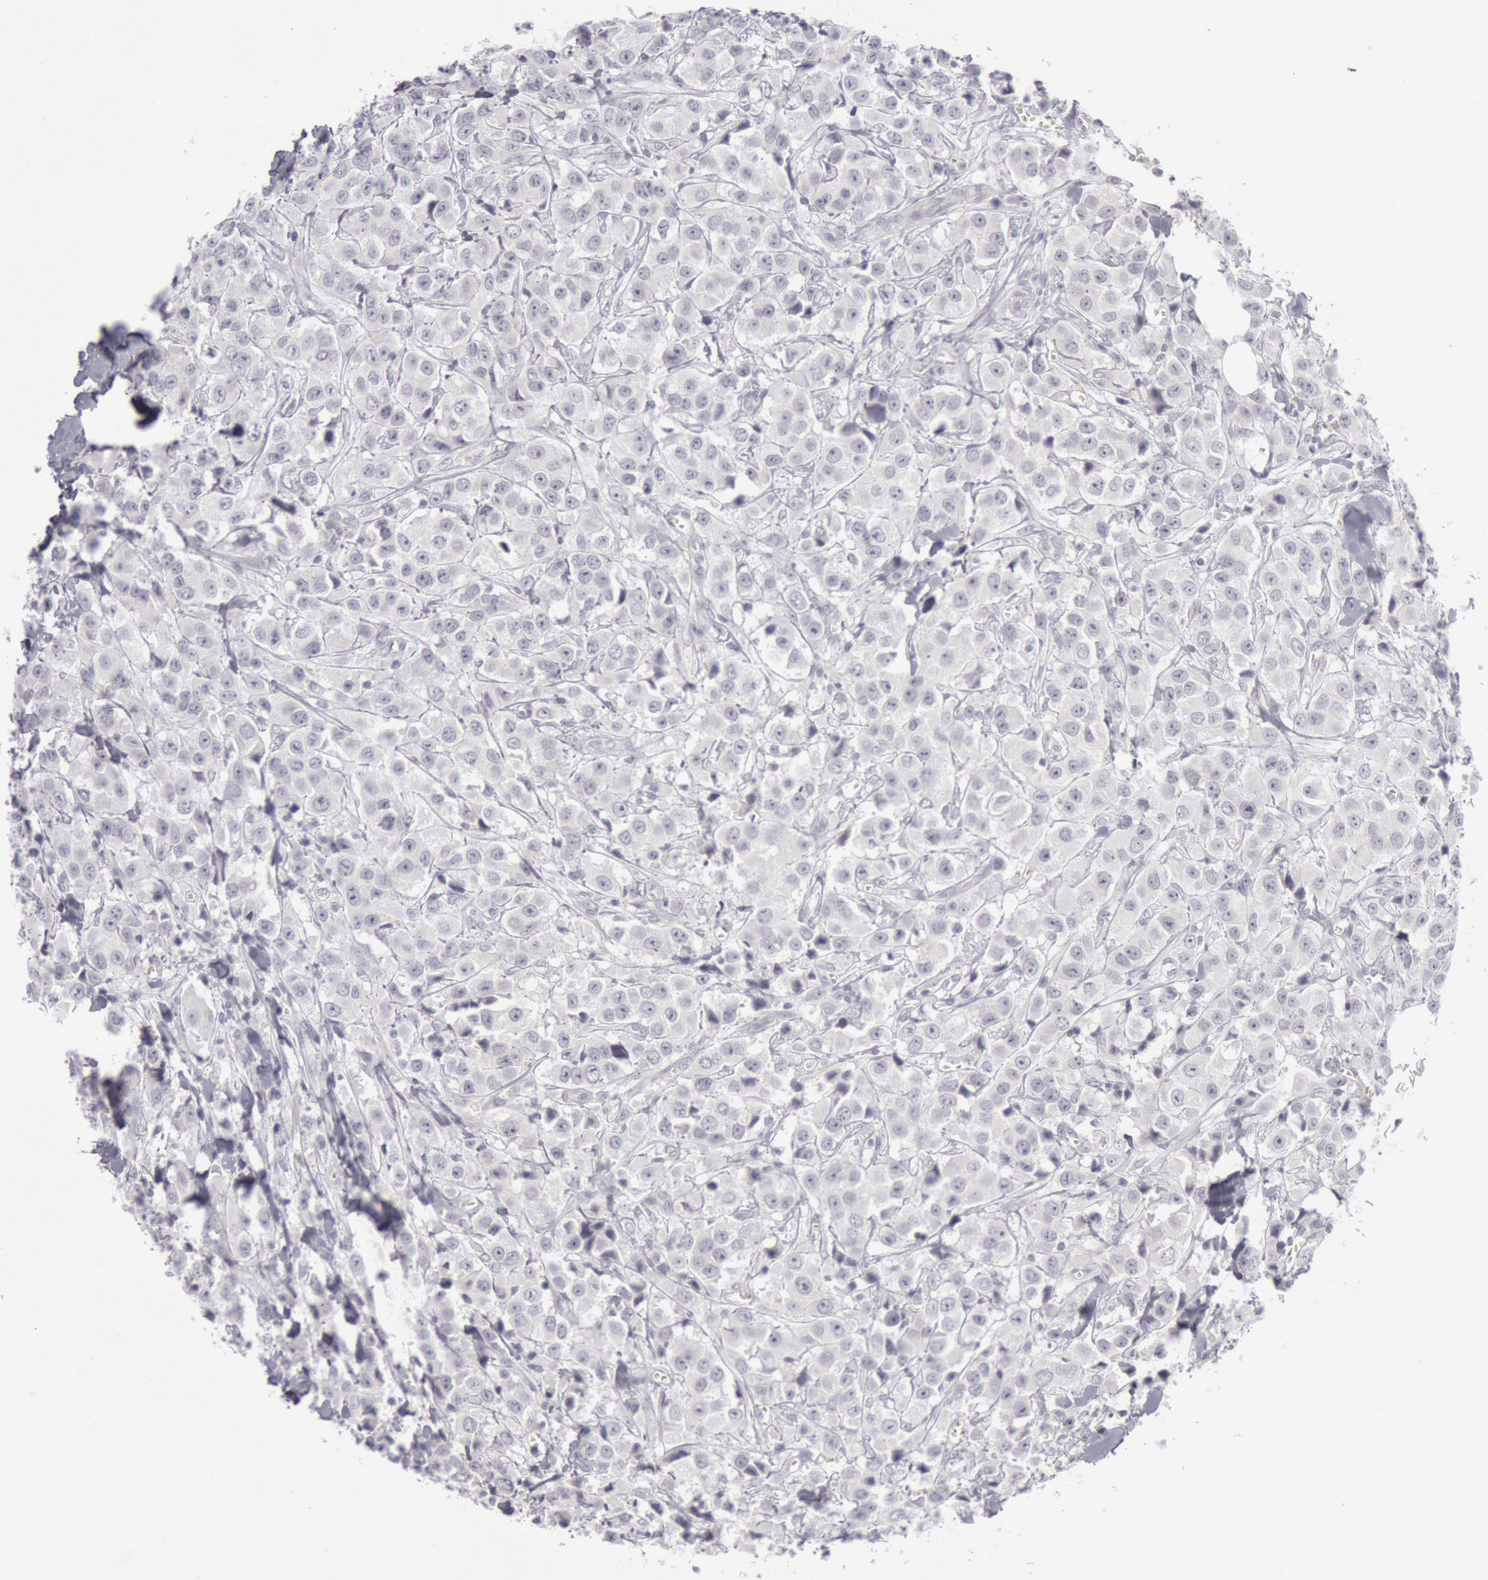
{"staining": {"intensity": "negative", "quantity": "none", "location": "none"}, "tissue": "breast cancer", "cell_type": "Tumor cells", "image_type": "cancer", "snomed": [{"axis": "morphology", "description": "Duct carcinoma"}, {"axis": "topography", "description": "Breast"}], "caption": "Tumor cells are negative for protein expression in human breast cancer.", "gene": "KRT16", "patient": {"sex": "female", "age": 58}}